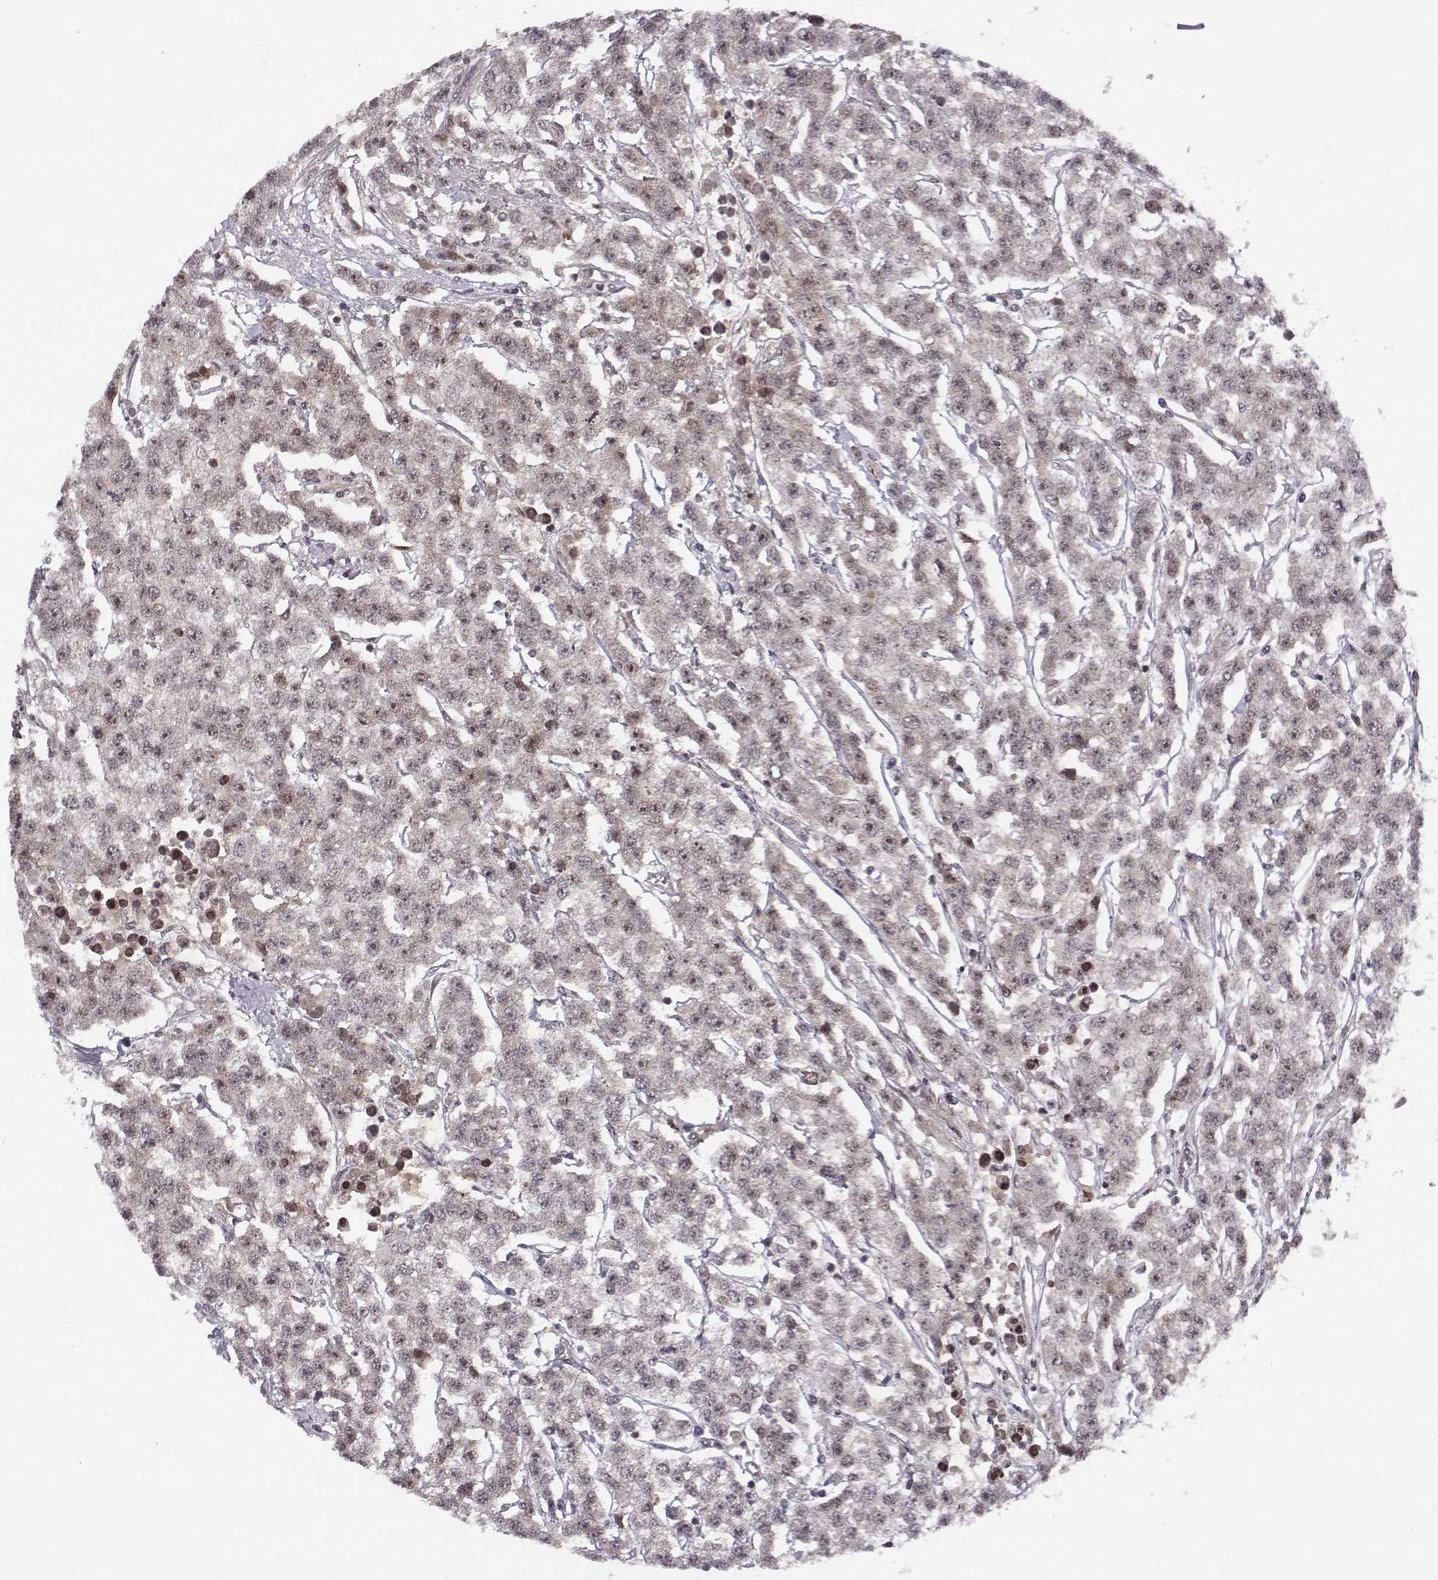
{"staining": {"intensity": "weak", "quantity": ">75%", "location": "nuclear"}, "tissue": "testis cancer", "cell_type": "Tumor cells", "image_type": "cancer", "snomed": [{"axis": "morphology", "description": "Seminoma, NOS"}, {"axis": "topography", "description": "Testis"}], "caption": "Human testis cancer stained with a protein marker demonstrates weak staining in tumor cells.", "gene": "CIR1", "patient": {"sex": "male", "age": 59}}